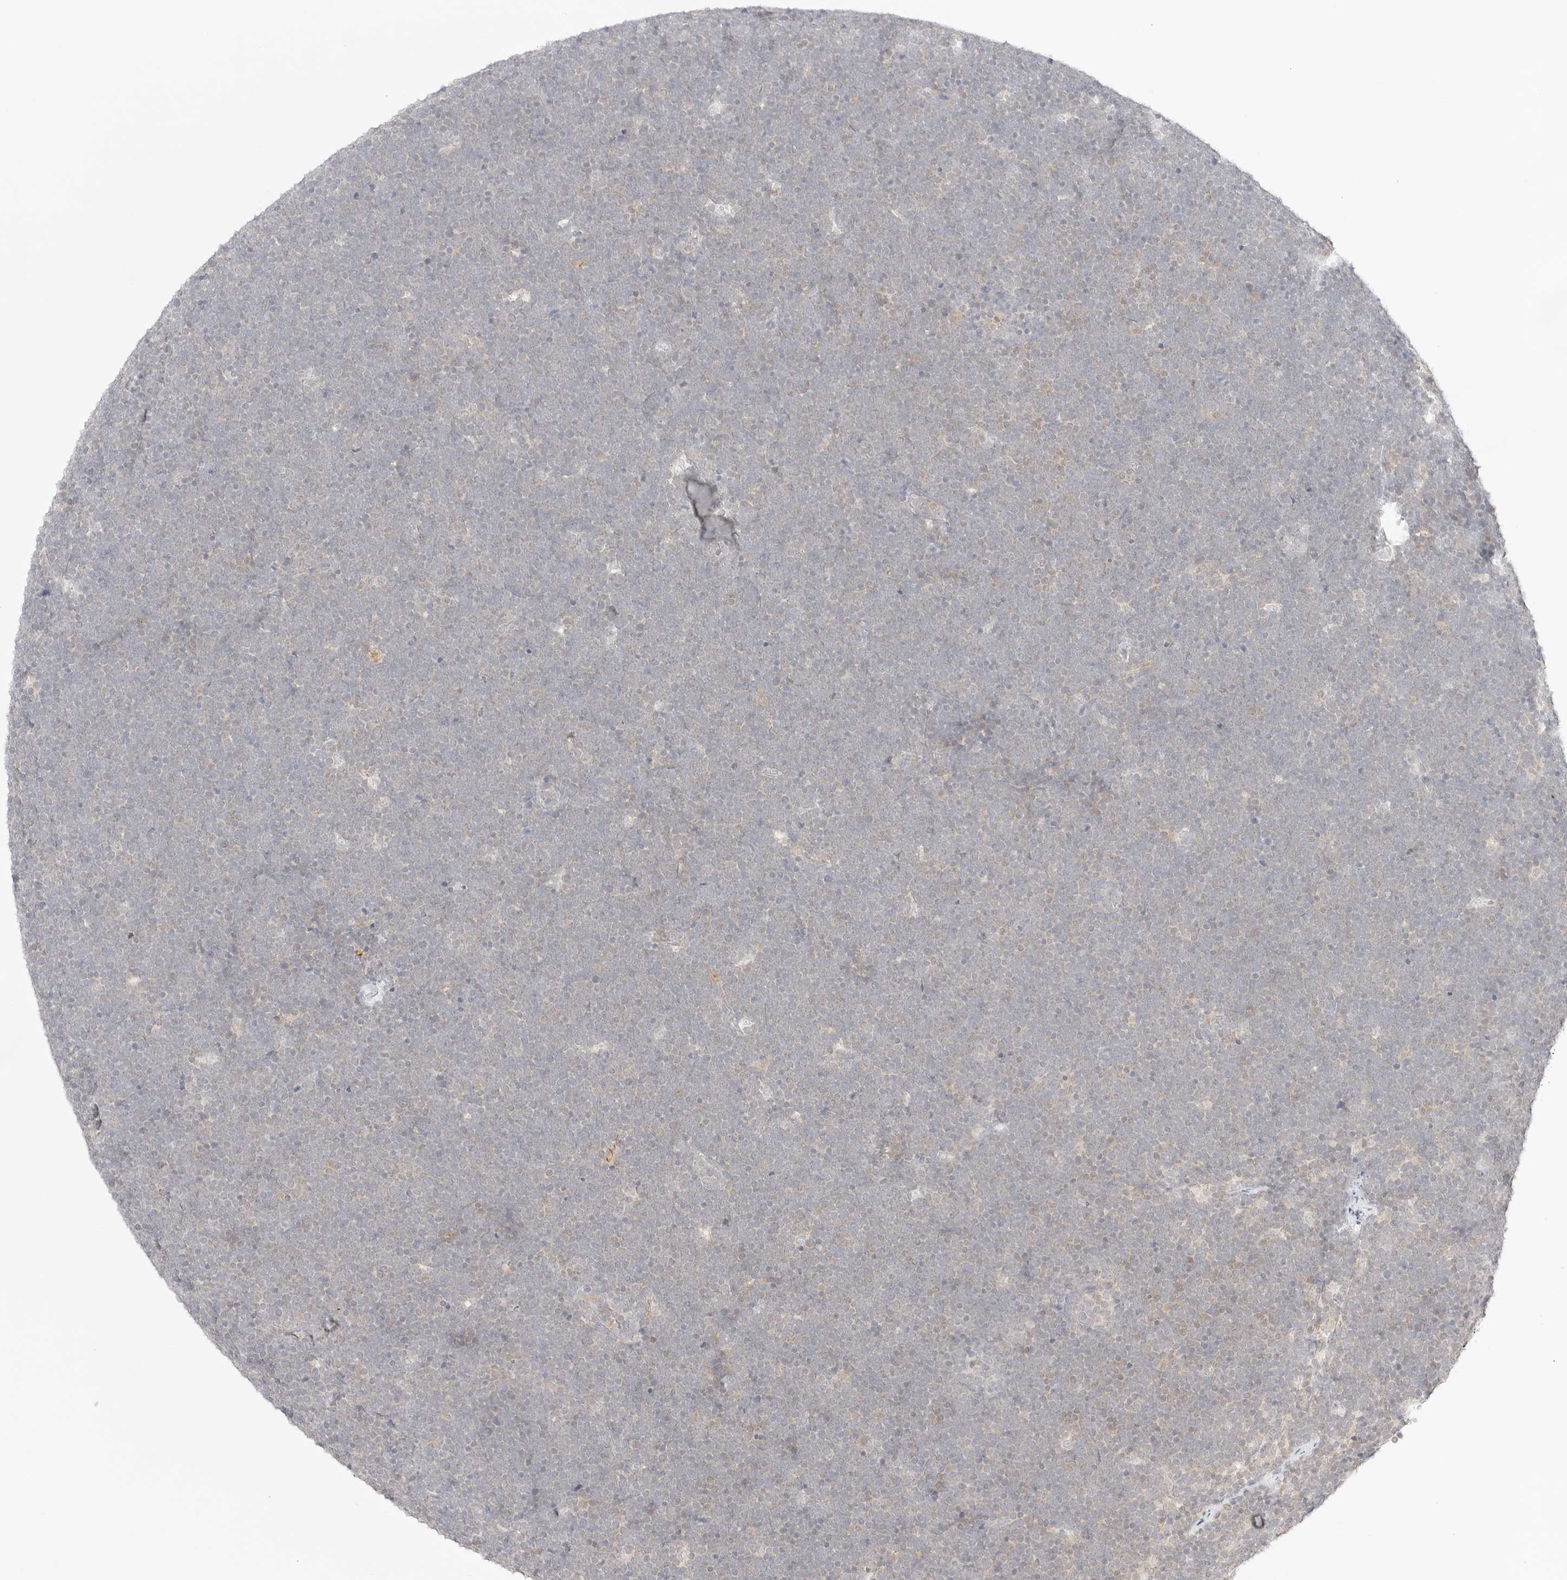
{"staining": {"intensity": "negative", "quantity": "none", "location": "none"}, "tissue": "lymphoma", "cell_type": "Tumor cells", "image_type": "cancer", "snomed": [{"axis": "morphology", "description": "Malignant lymphoma, non-Hodgkin's type, High grade"}, {"axis": "topography", "description": "Lymph node"}], "caption": "Protein analysis of lymphoma shows no significant staining in tumor cells.", "gene": "GNAS", "patient": {"sex": "male", "age": 13}}